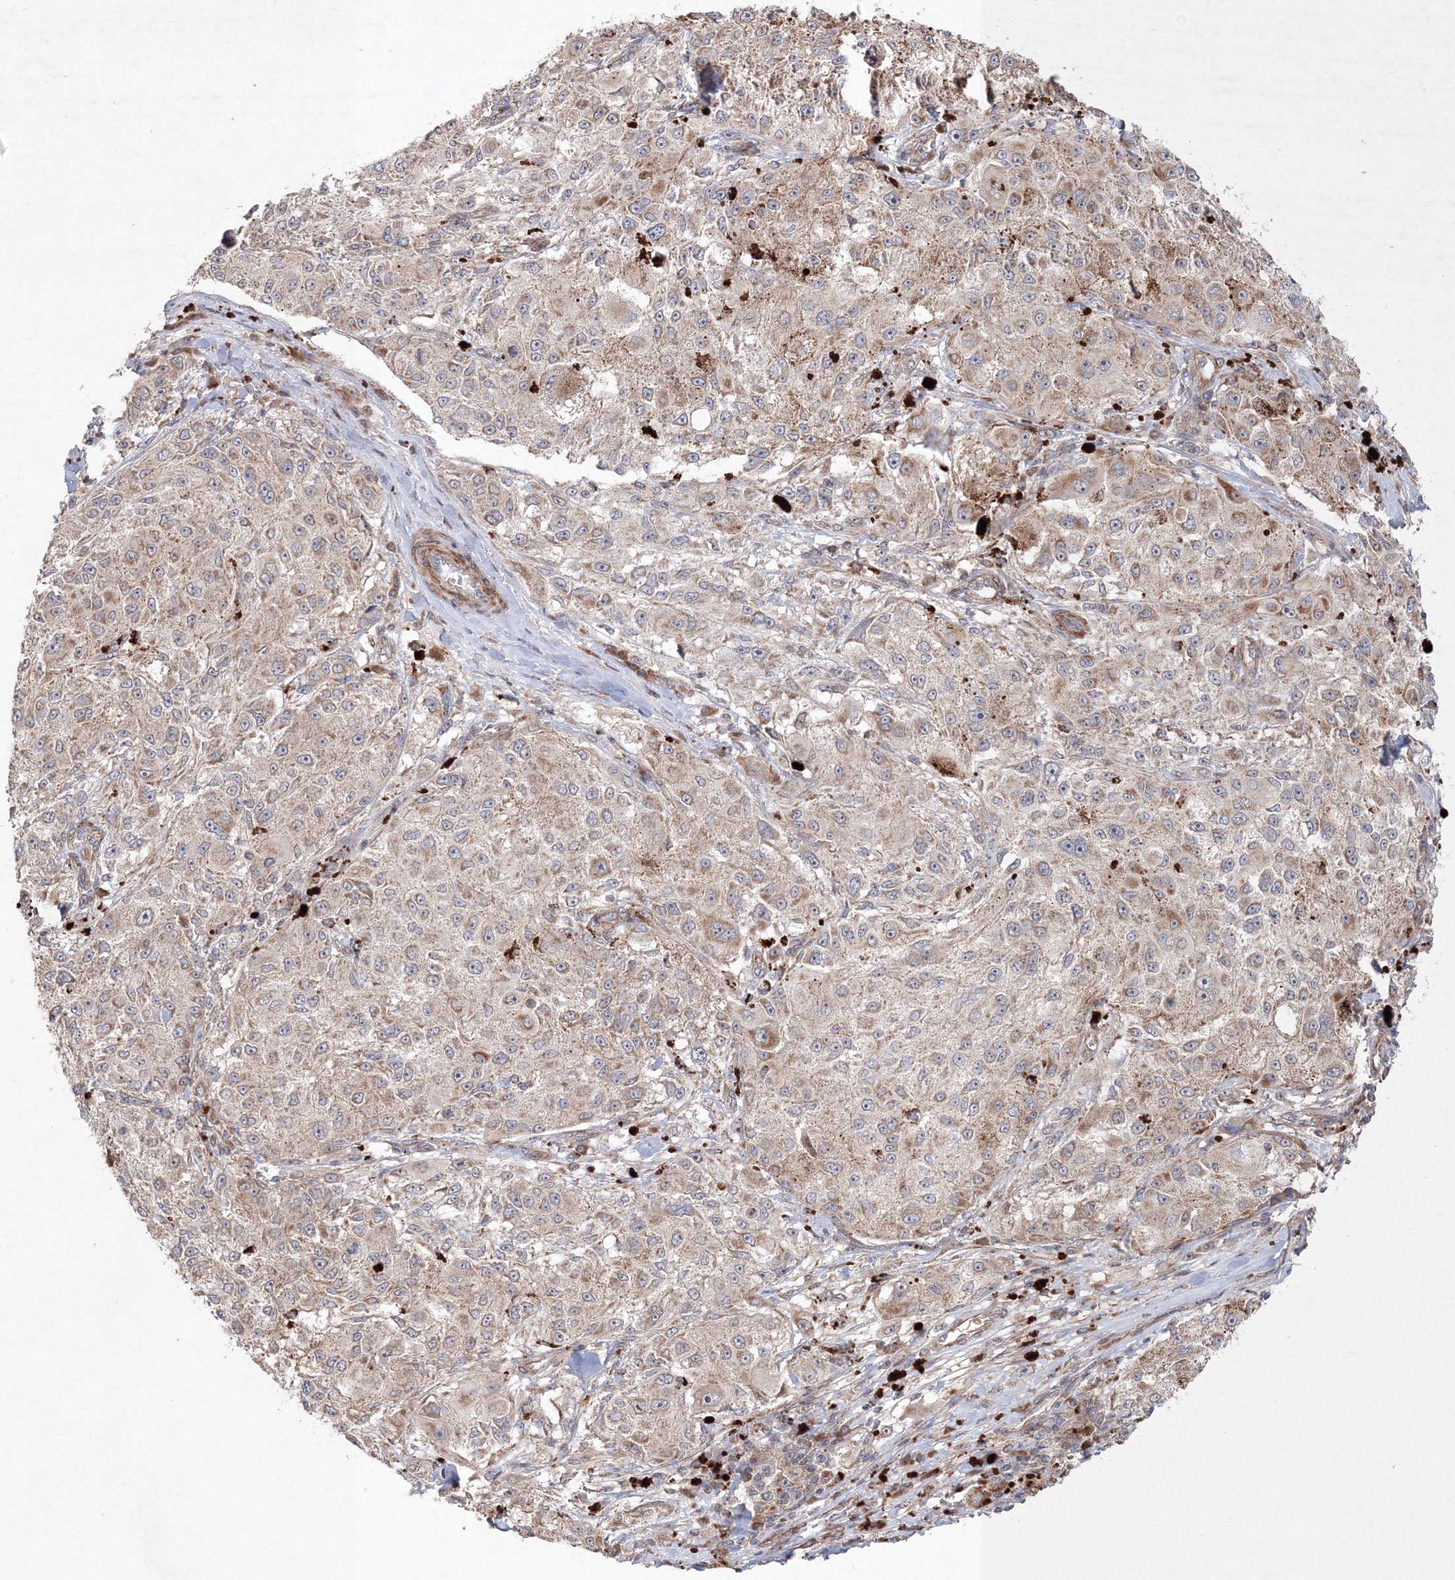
{"staining": {"intensity": "weak", "quantity": ">75%", "location": "cytoplasmic/membranous"}, "tissue": "melanoma", "cell_type": "Tumor cells", "image_type": "cancer", "snomed": [{"axis": "morphology", "description": "Necrosis, NOS"}, {"axis": "morphology", "description": "Malignant melanoma, NOS"}, {"axis": "topography", "description": "Skin"}], "caption": "Protein positivity by immunohistochemistry (IHC) displays weak cytoplasmic/membranous expression in approximately >75% of tumor cells in malignant melanoma.", "gene": "NOA1", "patient": {"sex": "female", "age": 87}}